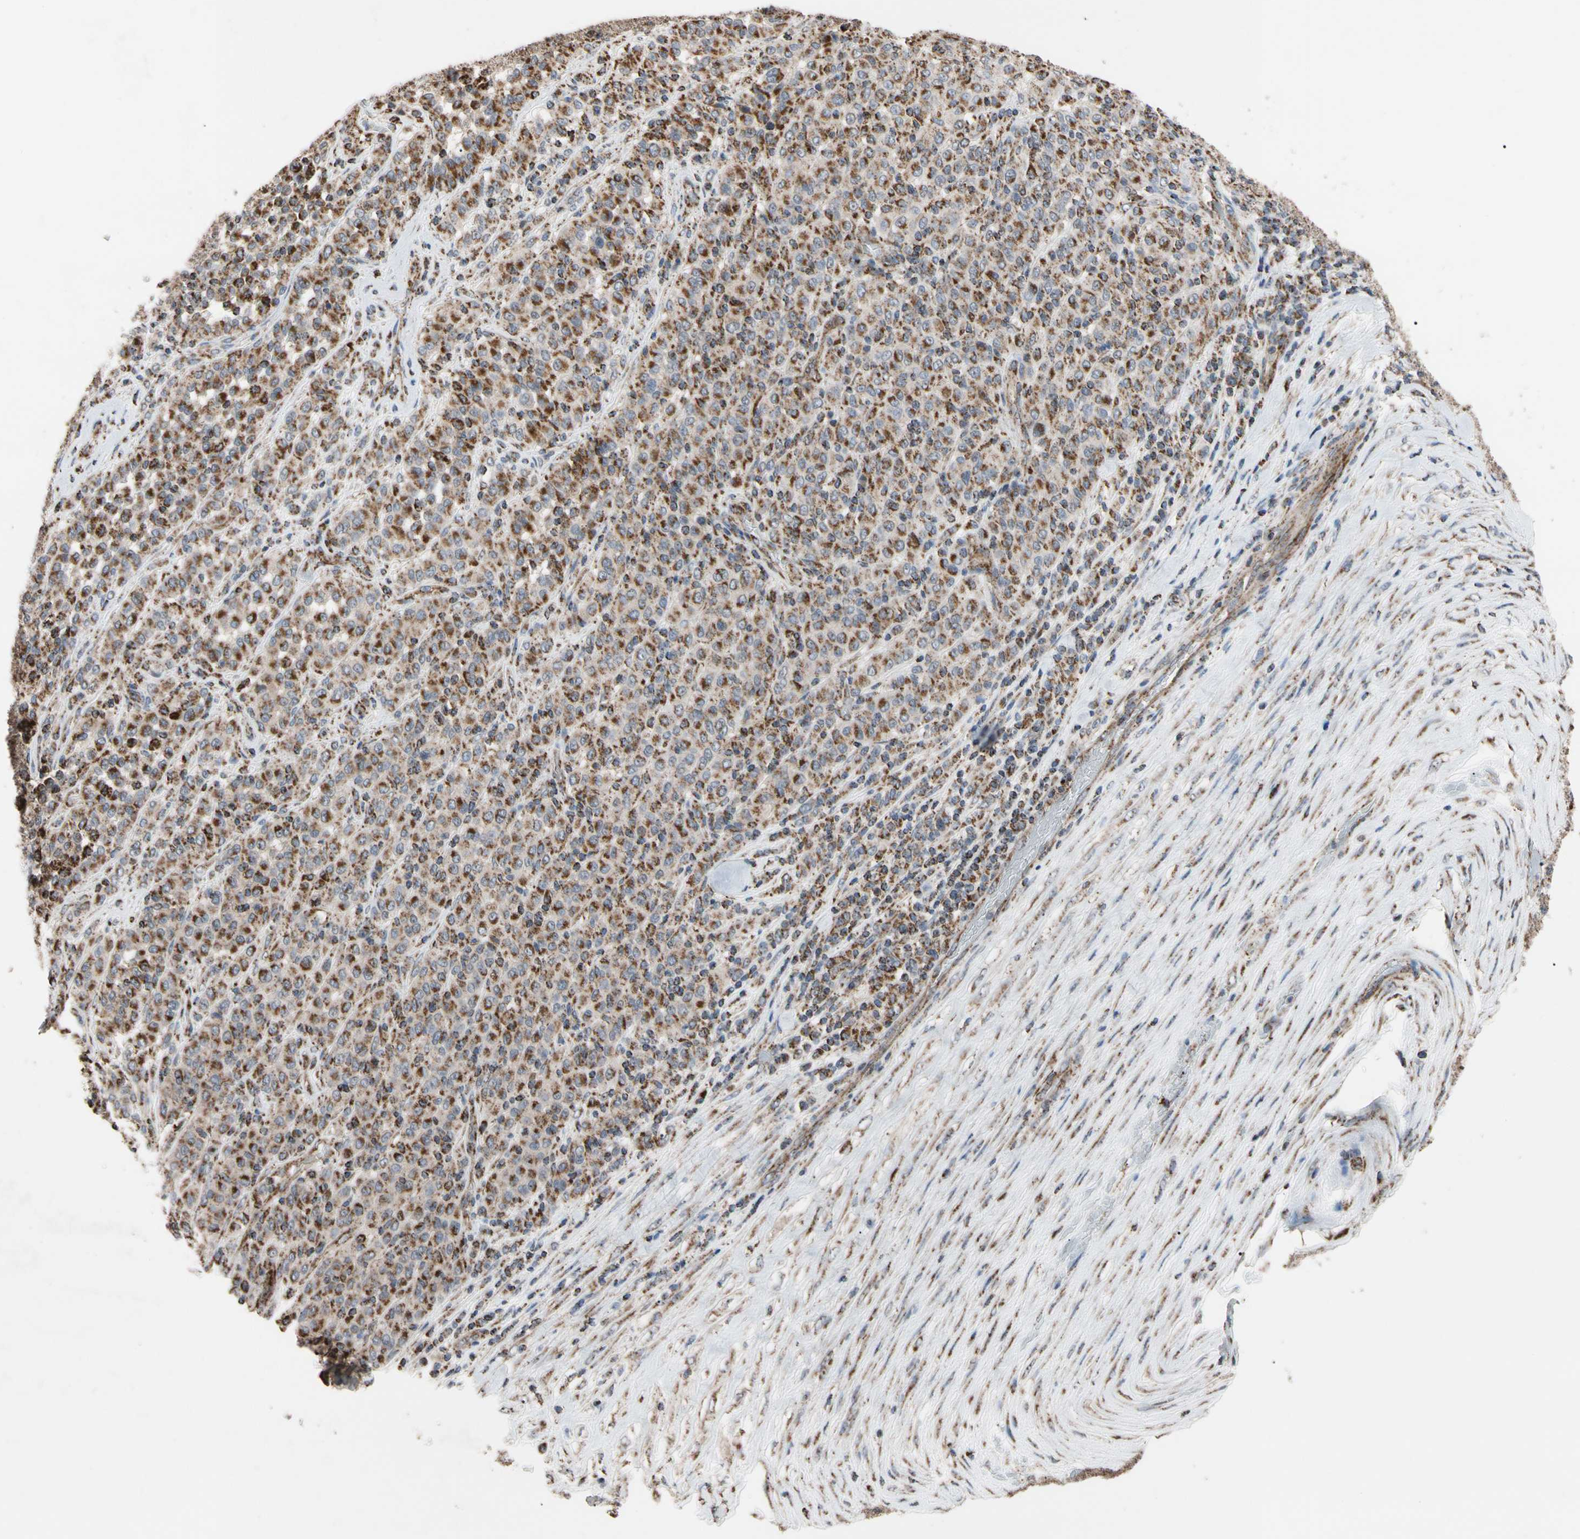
{"staining": {"intensity": "strong", "quantity": ">75%", "location": "cytoplasmic/membranous"}, "tissue": "melanoma", "cell_type": "Tumor cells", "image_type": "cancer", "snomed": [{"axis": "morphology", "description": "Malignant melanoma, Metastatic site"}, {"axis": "topography", "description": "Pancreas"}], "caption": "Immunohistochemistry micrograph of melanoma stained for a protein (brown), which reveals high levels of strong cytoplasmic/membranous staining in about >75% of tumor cells.", "gene": "FAM110B", "patient": {"sex": "female", "age": 30}}